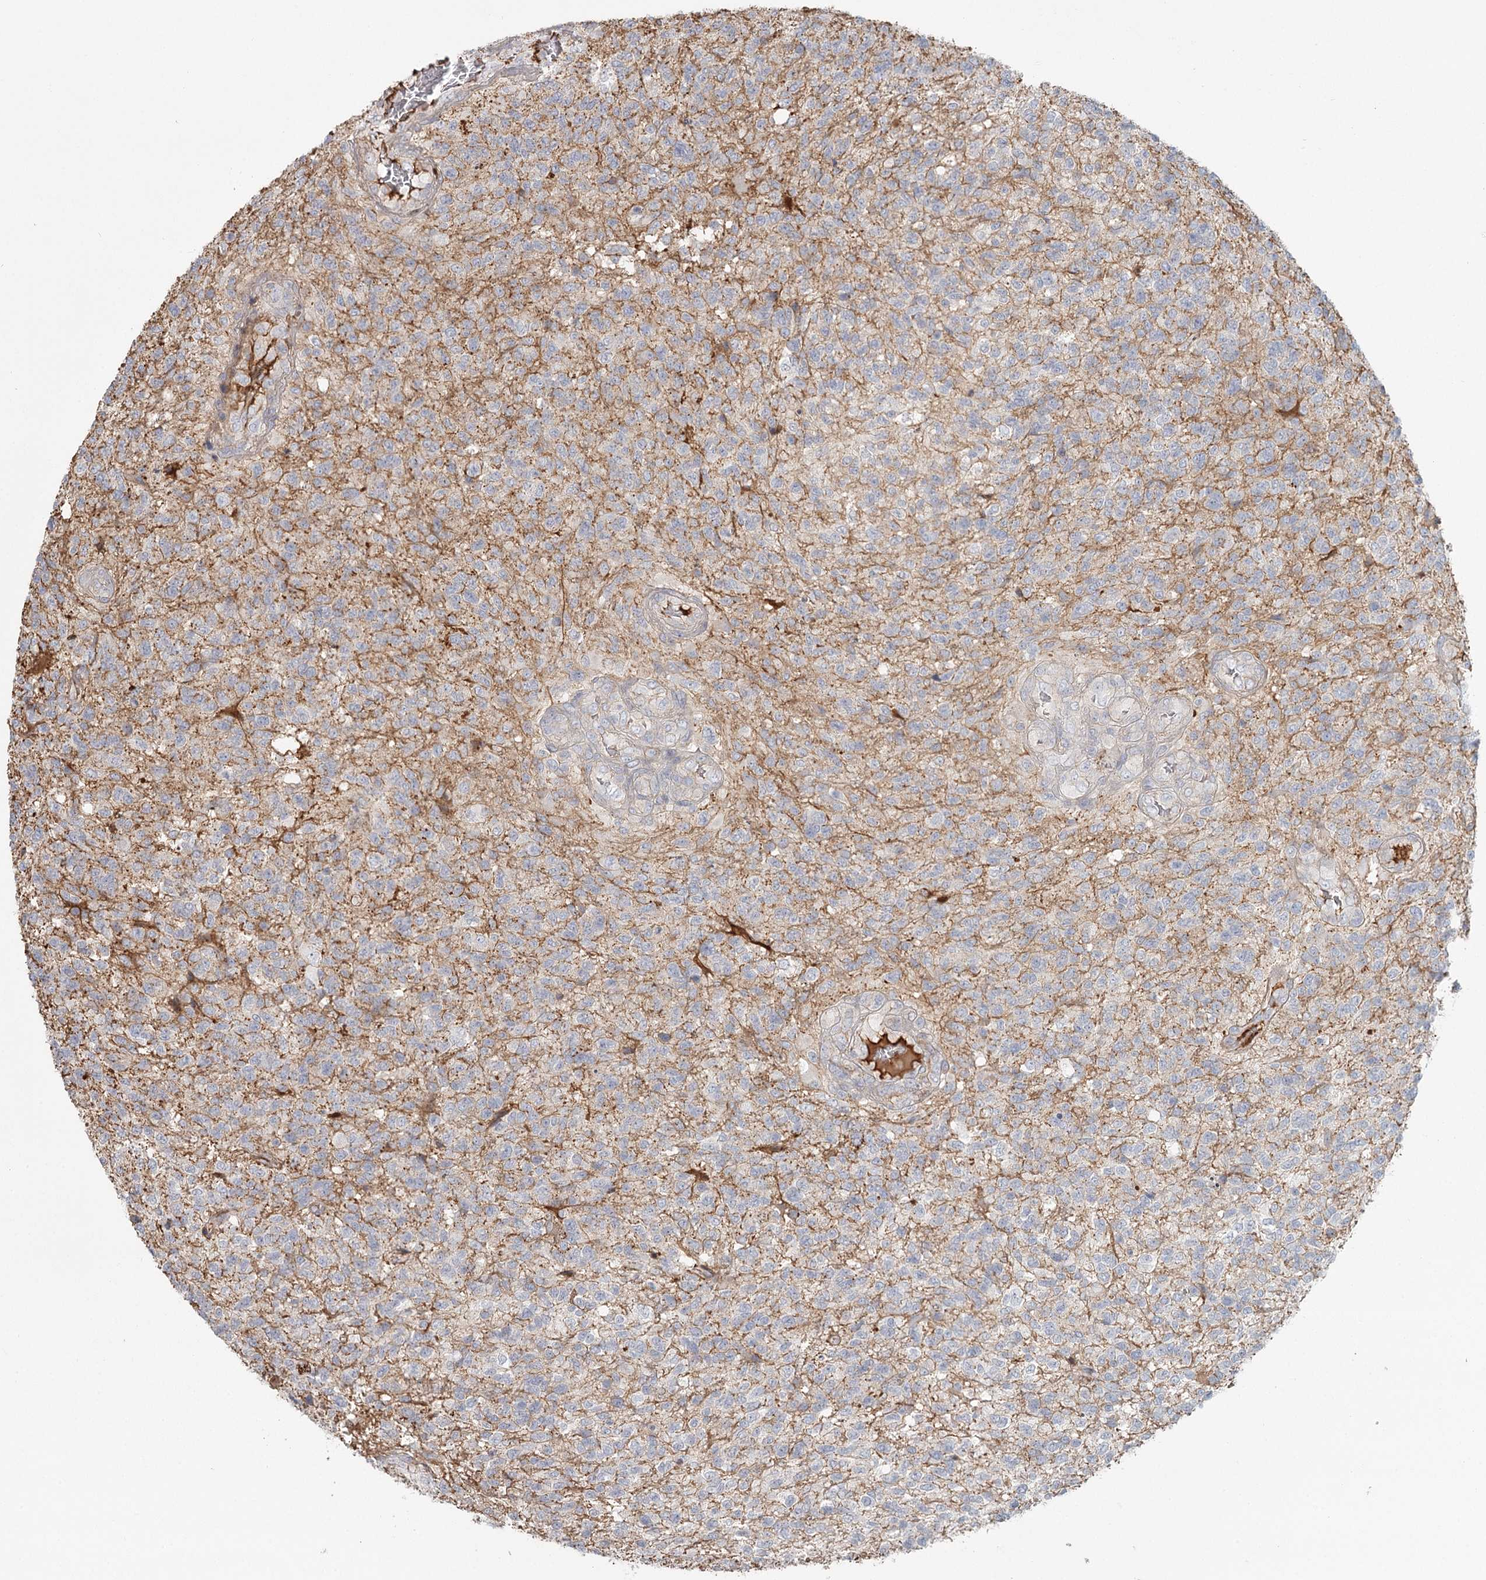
{"staining": {"intensity": "negative", "quantity": "none", "location": "none"}, "tissue": "glioma", "cell_type": "Tumor cells", "image_type": "cancer", "snomed": [{"axis": "morphology", "description": "Glioma, malignant, High grade"}, {"axis": "topography", "description": "Brain"}], "caption": "IHC photomicrograph of glioma stained for a protein (brown), which reveals no staining in tumor cells.", "gene": "DHRS9", "patient": {"sex": "male", "age": 56}}